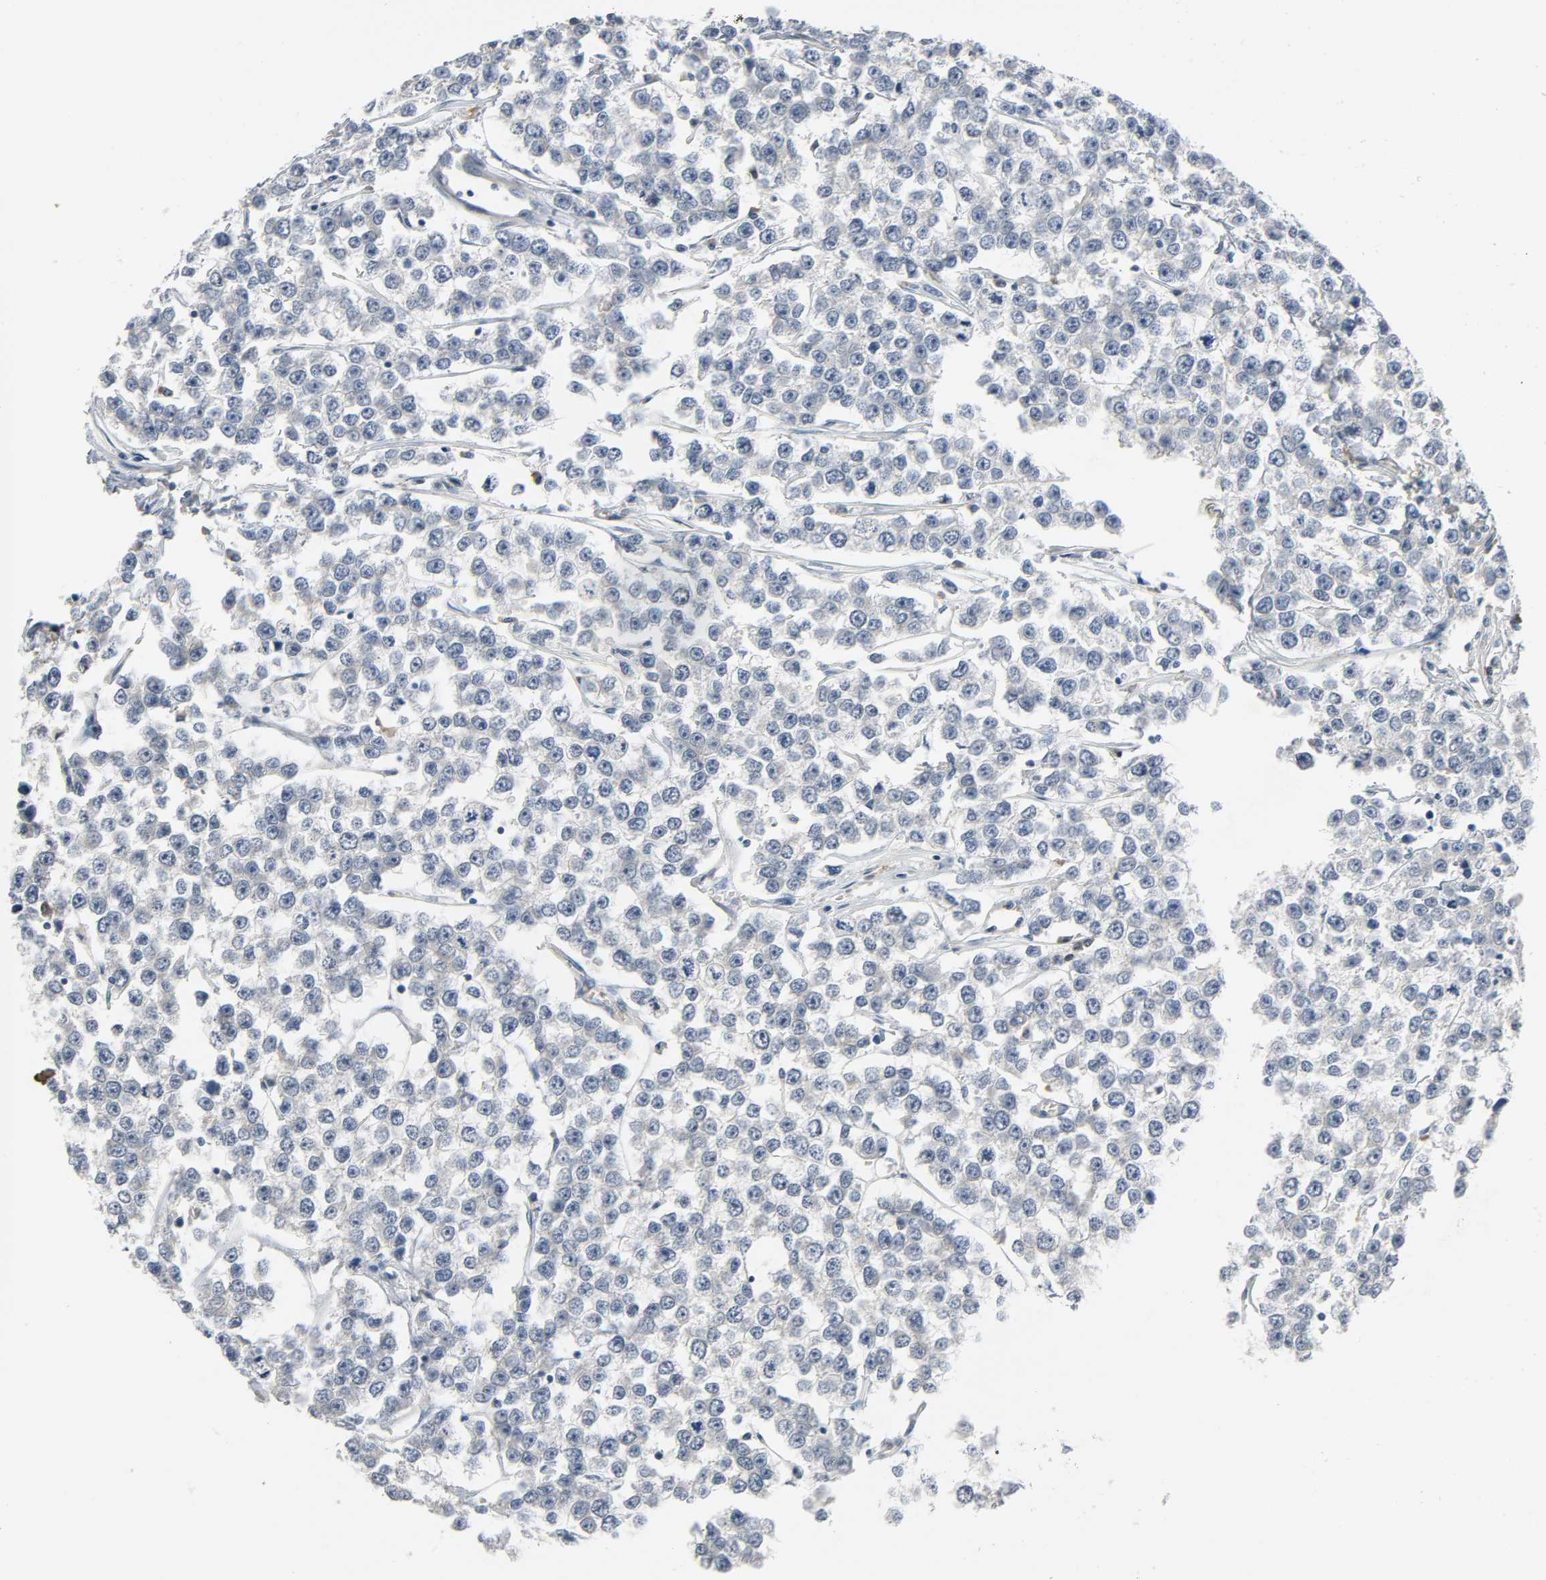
{"staining": {"intensity": "negative", "quantity": "none", "location": "none"}, "tissue": "testis cancer", "cell_type": "Tumor cells", "image_type": "cancer", "snomed": [{"axis": "morphology", "description": "Seminoma, NOS"}, {"axis": "morphology", "description": "Carcinoma, Embryonal, NOS"}, {"axis": "topography", "description": "Testis"}], "caption": "DAB immunohistochemical staining of human testis cancer shows no significant positivity in tumor cells.", "gene": "LIMCH1", "patient": {"sex": "male", "age": 52}}